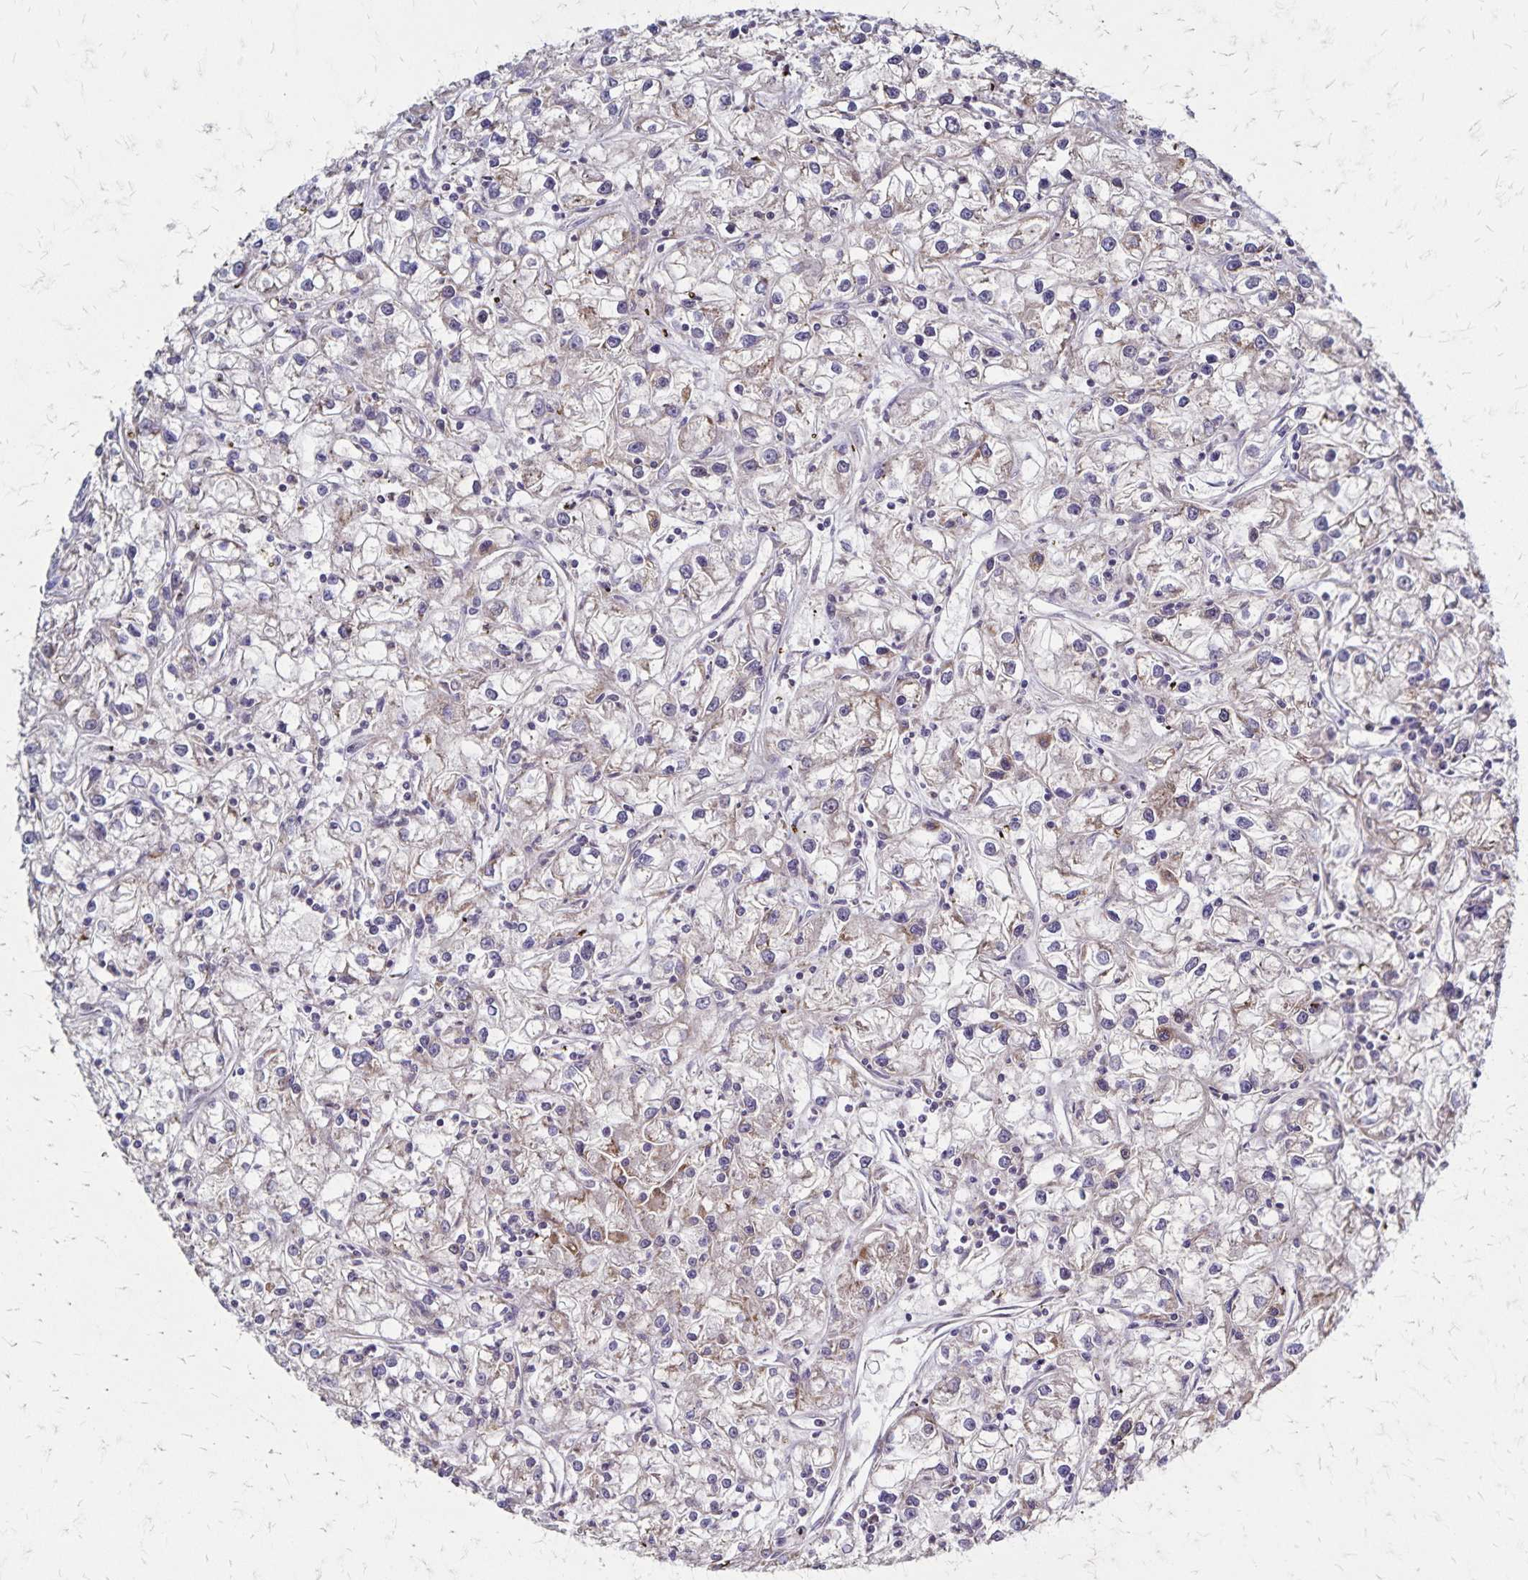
{"staining": {"intensity": "moderate", "quantity": "<25%", "location": "cytoplasmic/membranous"}, "tissue": "renal cancer", "cell_type": "Tumor cells", "image_type": "cancer", "snomed": [{"axis": "morphology", "description": "Adenocarcinoma, NOS"}, {"axis": "topography", "description": "Kidney"}], "caption": "About <25% of tumor cells in human adenocarcinoma (renal) display moderate cytoplasmic/membranous protein expression as visualized by brown immunohistochemical staining.", "gene": "NFS1", "patient": {"sex": "female", "age": 59}}